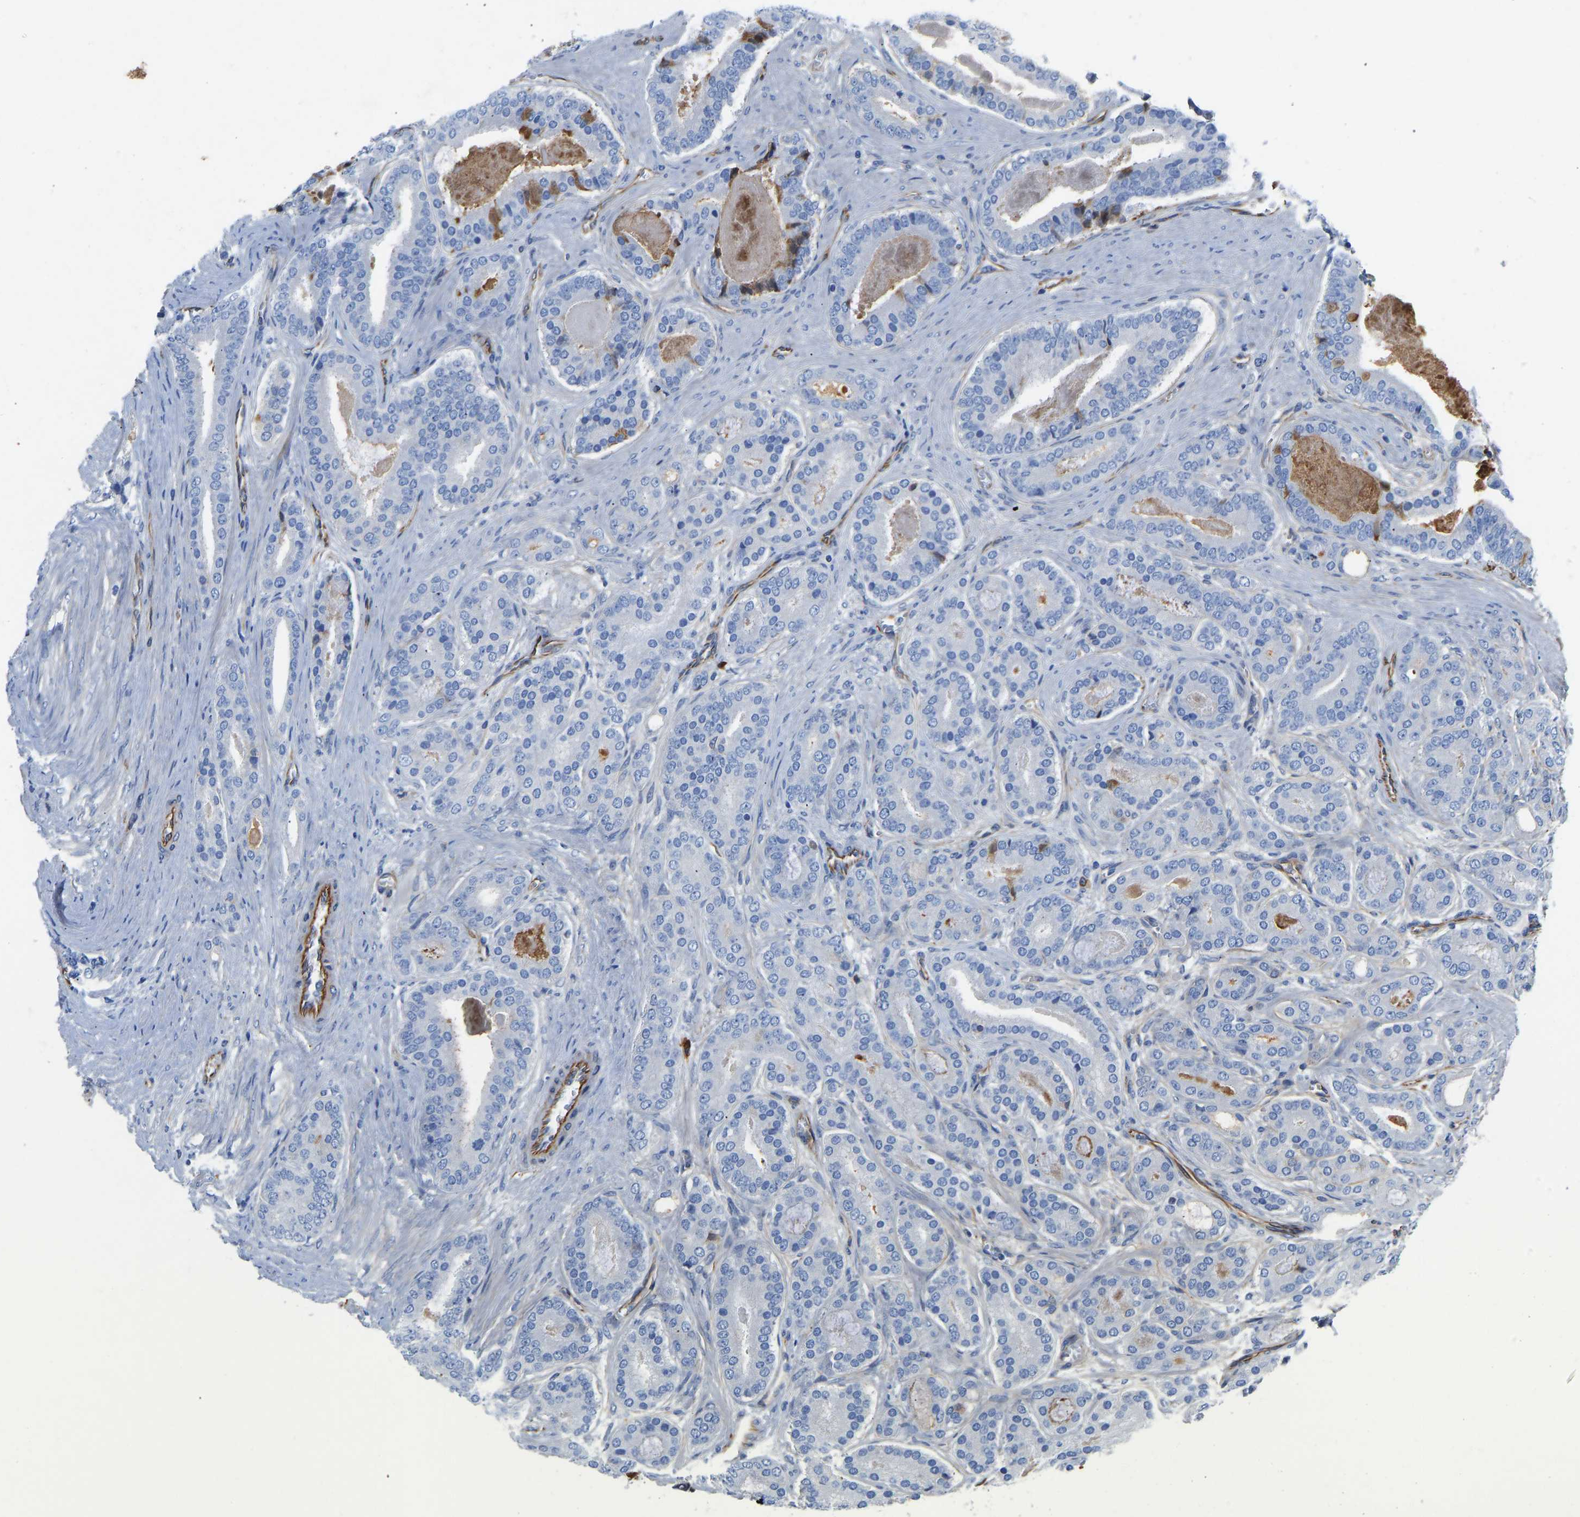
{"staining": {"intensity": "negative", "quantity": "none", "location": "none"}, "tissue": "prostate cancer", "cell_type": "Tumor cells", "image_type": "cancer", "snomed": [{"axis": "morphology", "description": "Adenocarcinoma, High grade"}, {"axis": "topography", "description": "Prostate"}], "caption": "Immunohistochemistry of human prostate cancer displays no staining in tumor cells.", "gene": "HSPG2", "patient": {"sex": "male", "age": 60}}